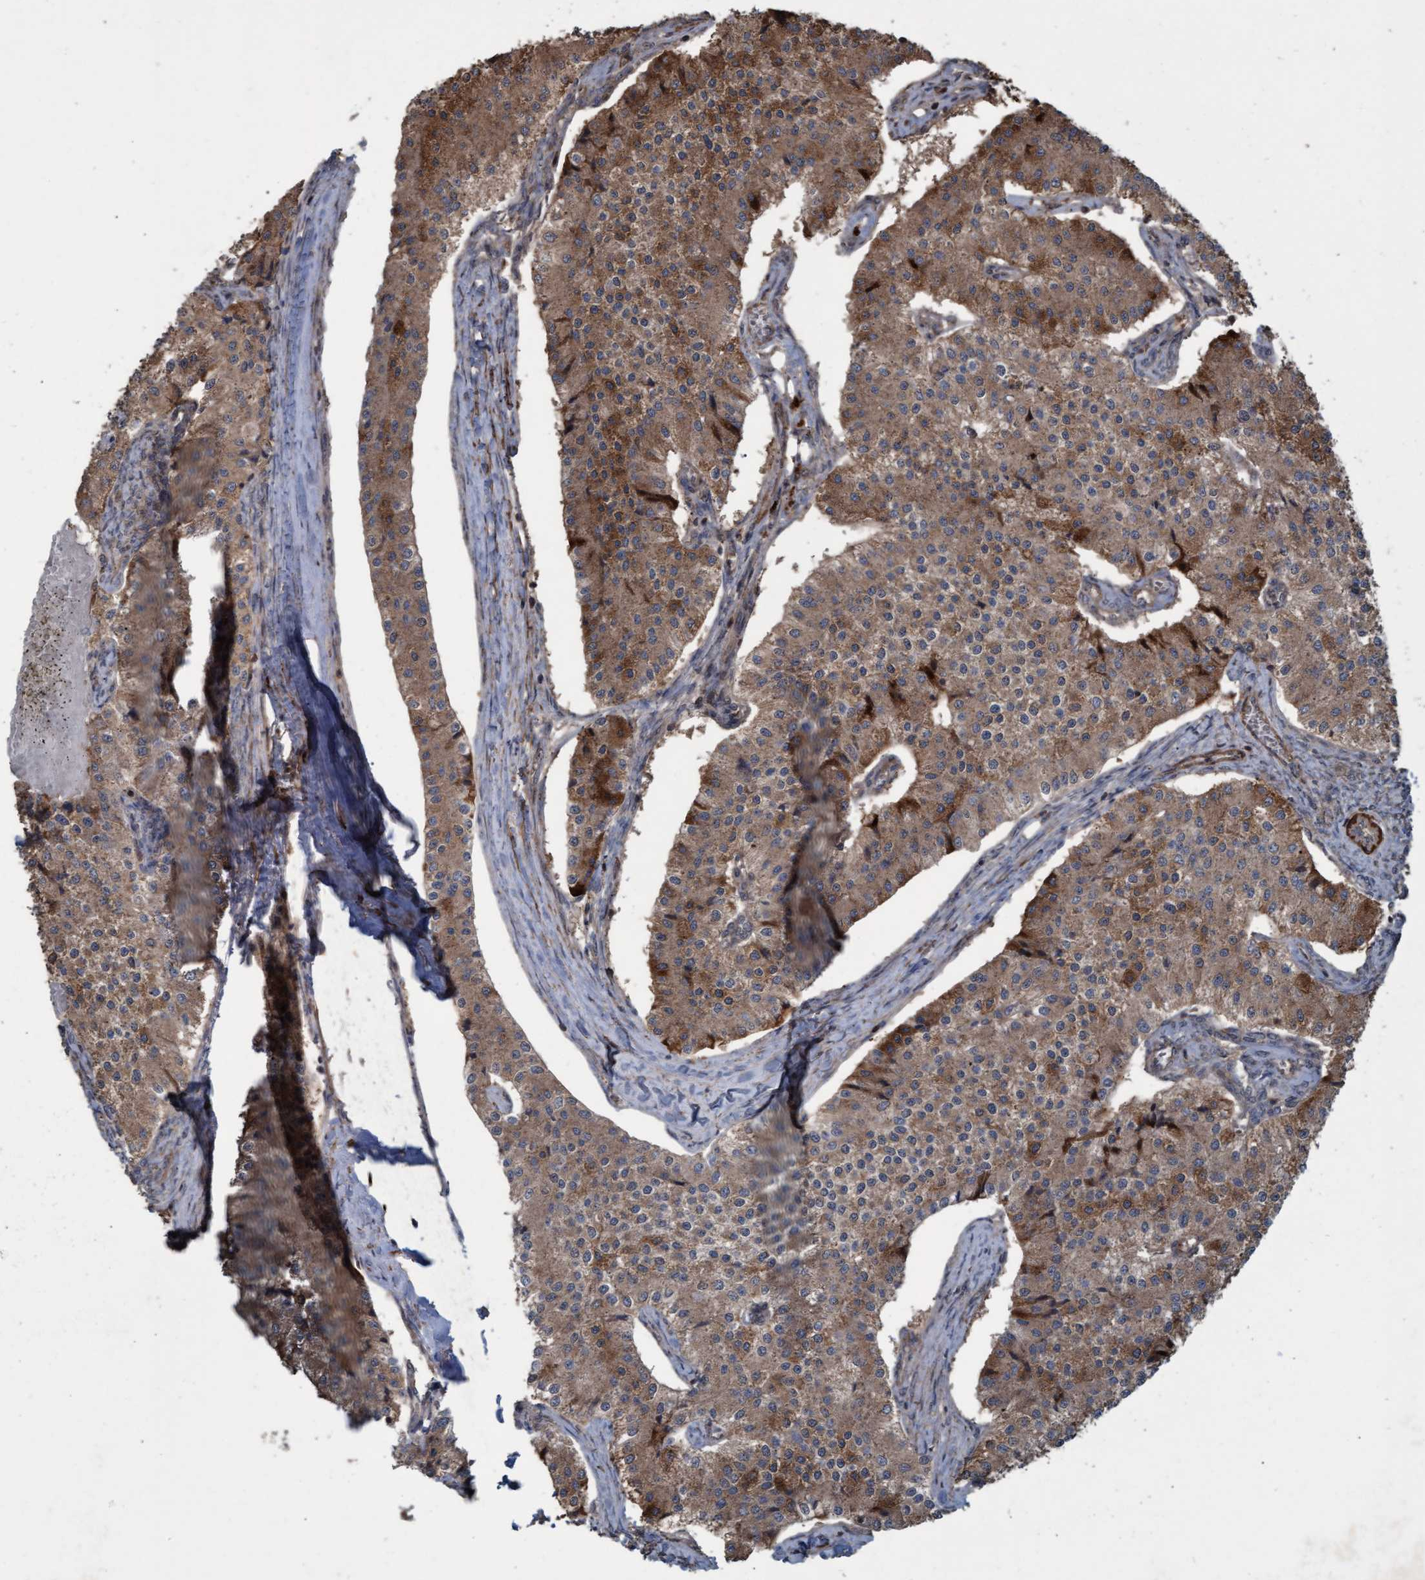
{"staining": {"intensity": "strong", "quantity": ">75%", "location": "cytoplasmic/membranous"}, "tissue": "carcinoid", "cell_type": "Tumor cells", "image_type": "cancer", "snomed": [{"axis": "morphology", "description": "Carcinoid, malignant, NOS"}, {"axis": "topography", "description": "Colon"}], "caption": "Protein staining of malignant carcinoid tissue displays strong cytoplasmic/membranous staining in approximately >75% of tumor cells.", "gene": "GGT6", "patient": {"sex": "female", "age": 52}}